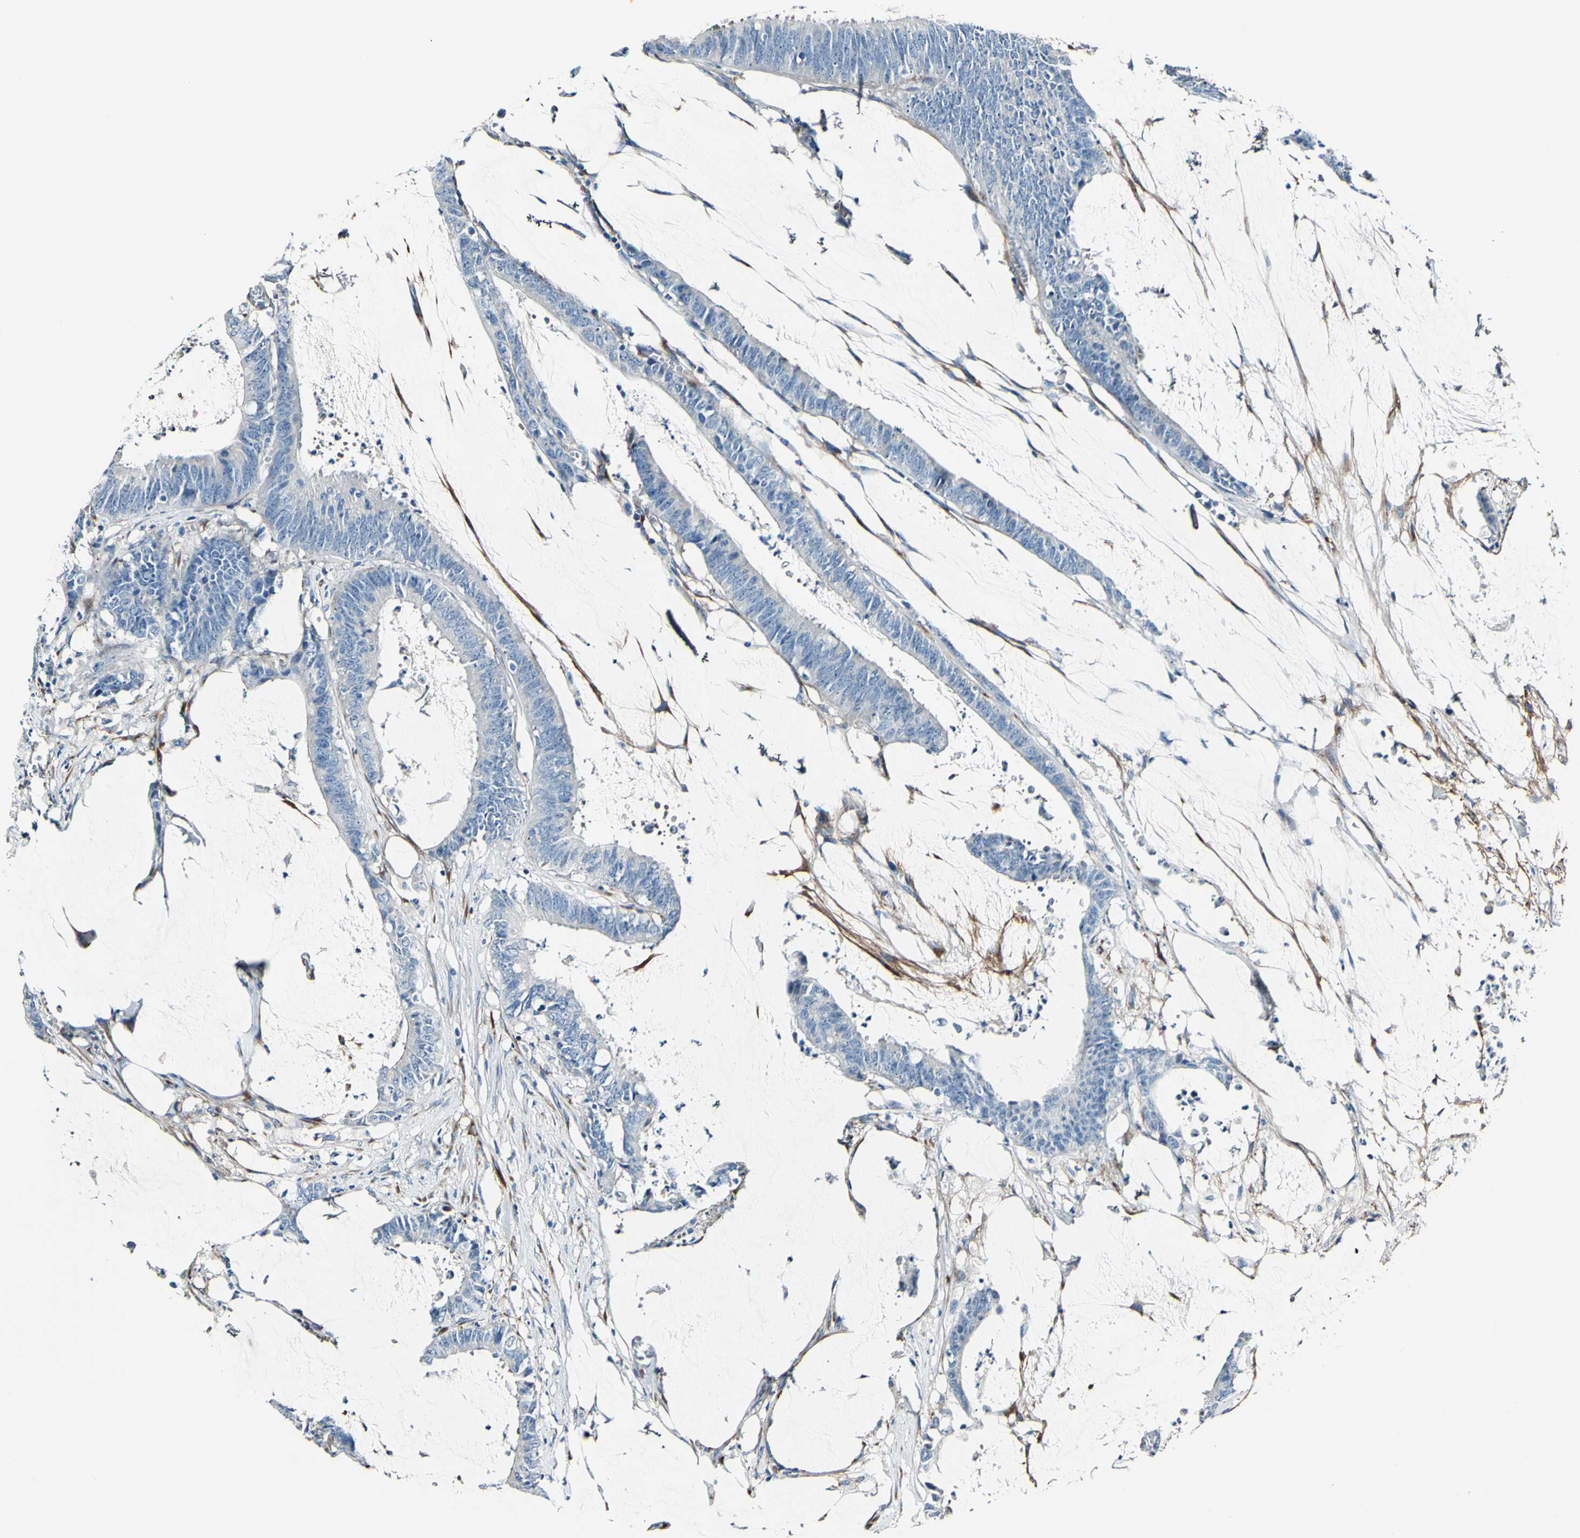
{"staining": {"intensity": "negative", "quantity": "none", "location": "none"}, "tissue": "colorectal cancer", "cell_type": "Tumor cells", "image_type": "cancer", "snomed": [{"axis": "morphology", "description": "Adenocarcinoma, NOS"}, {"axis": "topography", "description": "Rectum"}], "caption": "Tumor cells show no significant protein staining in colorectal cancer (adenocarcinoma).", "gene": "COL6A3", "patient": {"sex": "female", "age": 66}}